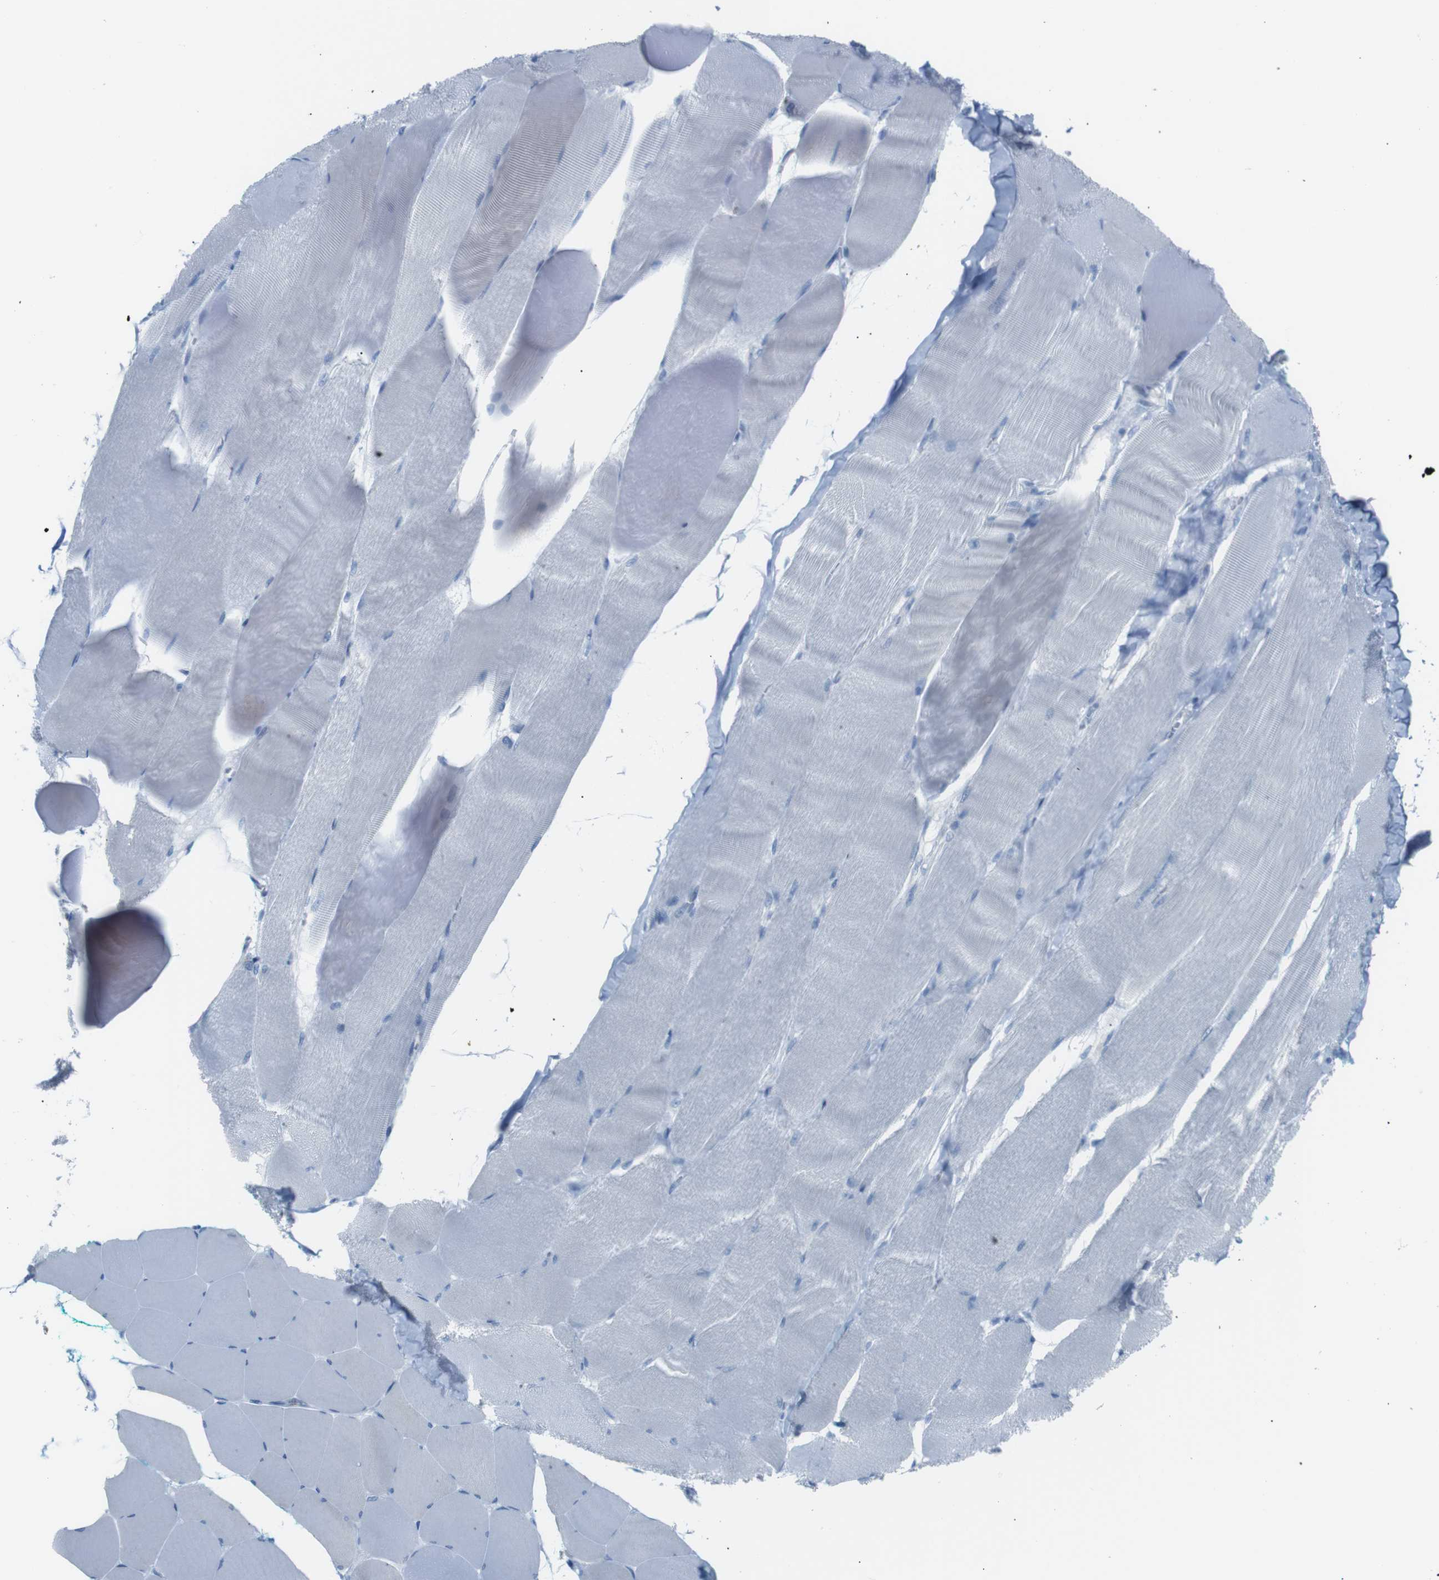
{"staining": {"intensity": "negative", "quantity": "none", "location": "none"}, "tissue": "skeletal muscle", "cell_type": "Myocytes", "image_type": "normal", "snomed": [{"axis": "morphology", "description": "Normal tissue, NOS"}, {"axis": "morphology", "description": "Squamous cell carcinoma, NOS"}, {"axis": "topography", "description": "Skeletal muscle"}], "caption": "DAB immunohistochemical staining of unremarkable skeletal muscle exhibits no significant positivity in myocytes. The staining was performed using DAB (3,3'-diaminobenzidine) to visualize the protein expression in brown, while the nuclei were stained in blue with hematoxylin (Magnification: 20x).", "gene": "ERVMER34", "patient": {"sex": "male", "age": 51}}